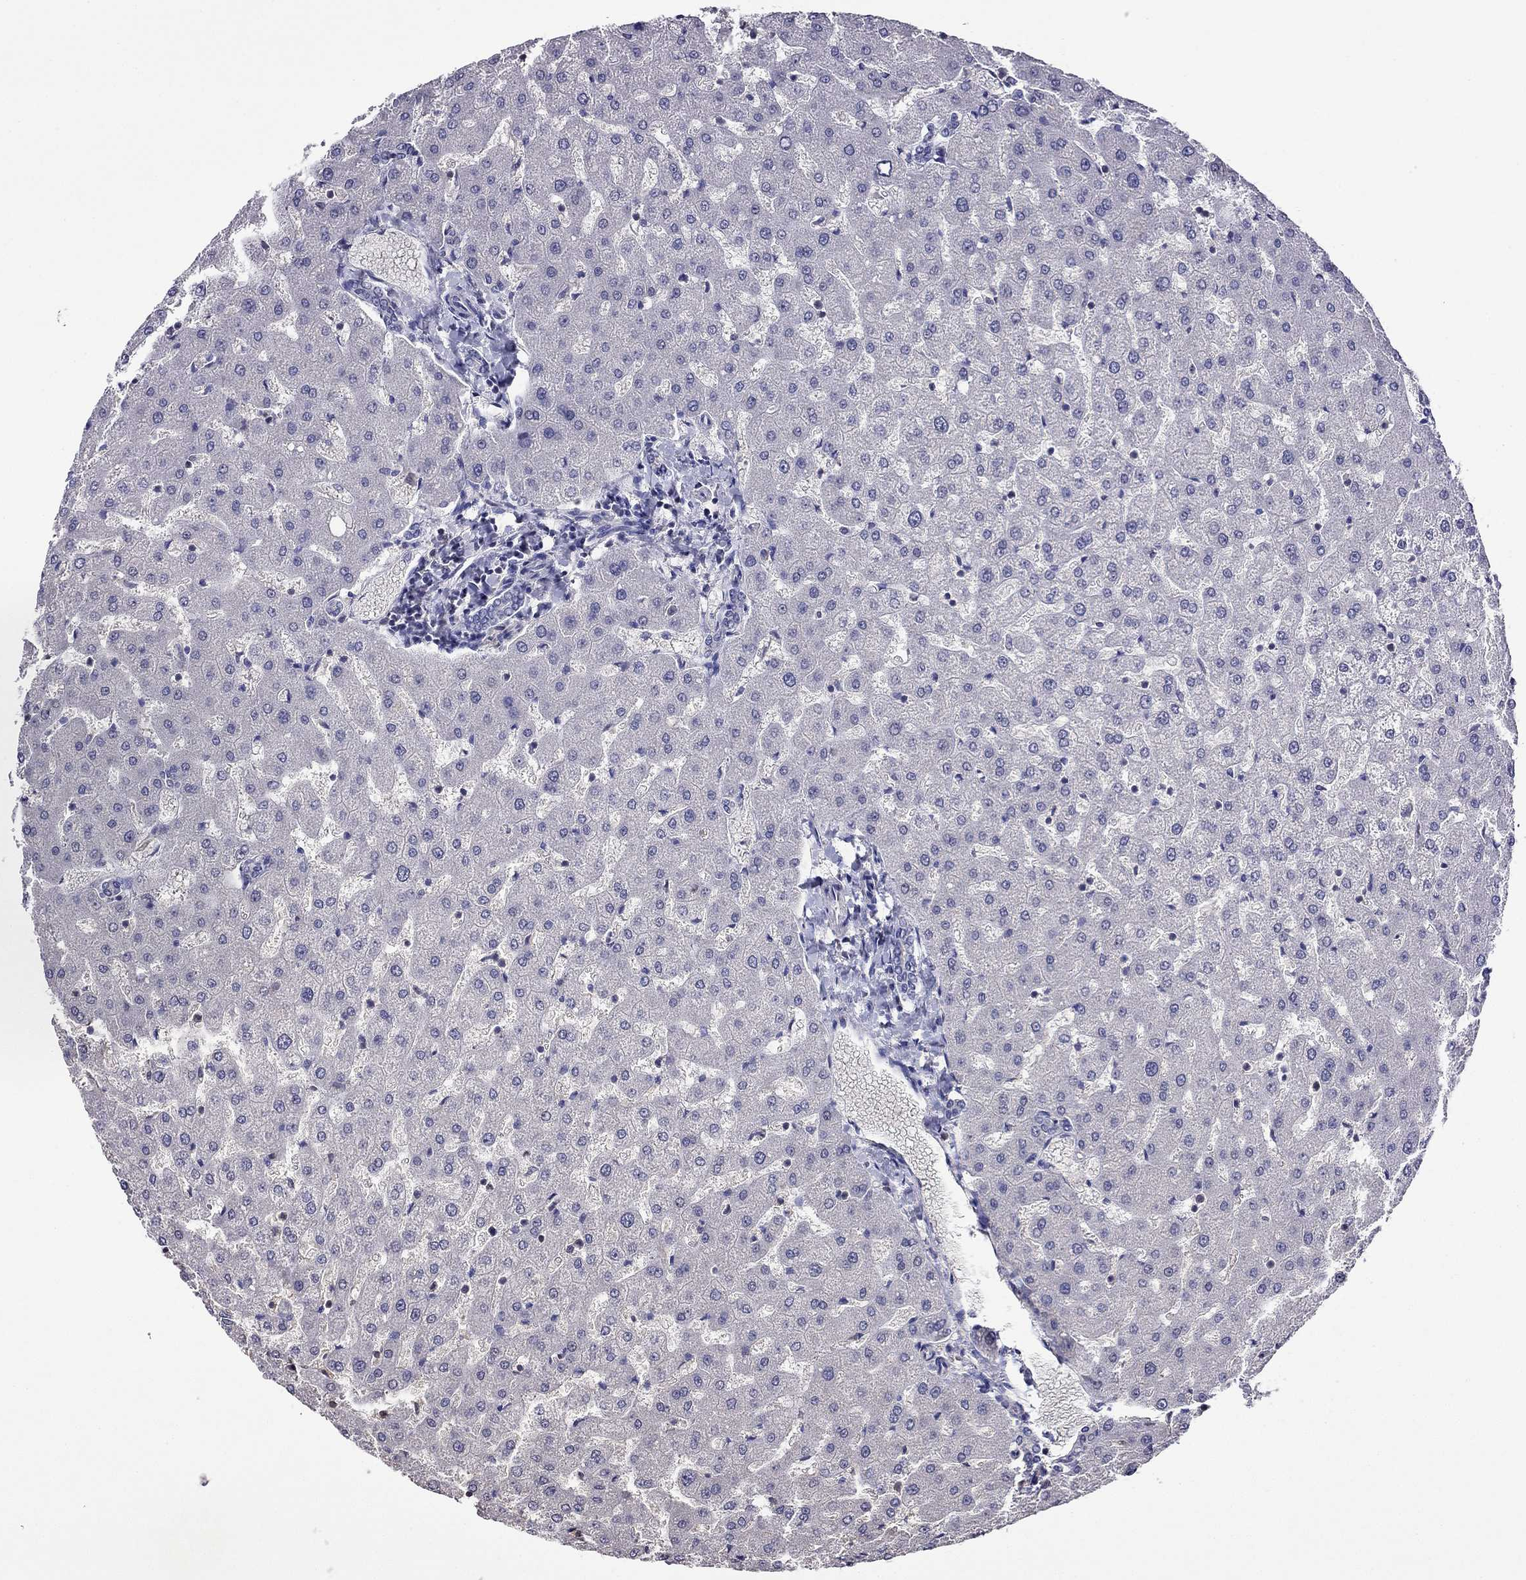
{"staining": {"intensity": "negative", "quantity": "none", "location": "none"}, "tissue": "liver", "cell_type": "Cholangiocytes", "image_type": "normal", "snomed": [{"axis": "morphology", "description": "Normal tissue, NOS"}, {"axis": "topography", "description": "Liver"}], "caption": "This is an immunohistochemistry (IHC) image of unremarkable liver. There is no expression in cholangiocytes.", "gene": "GUCA1B", "patient": {"sex": "female", "age": 50}}